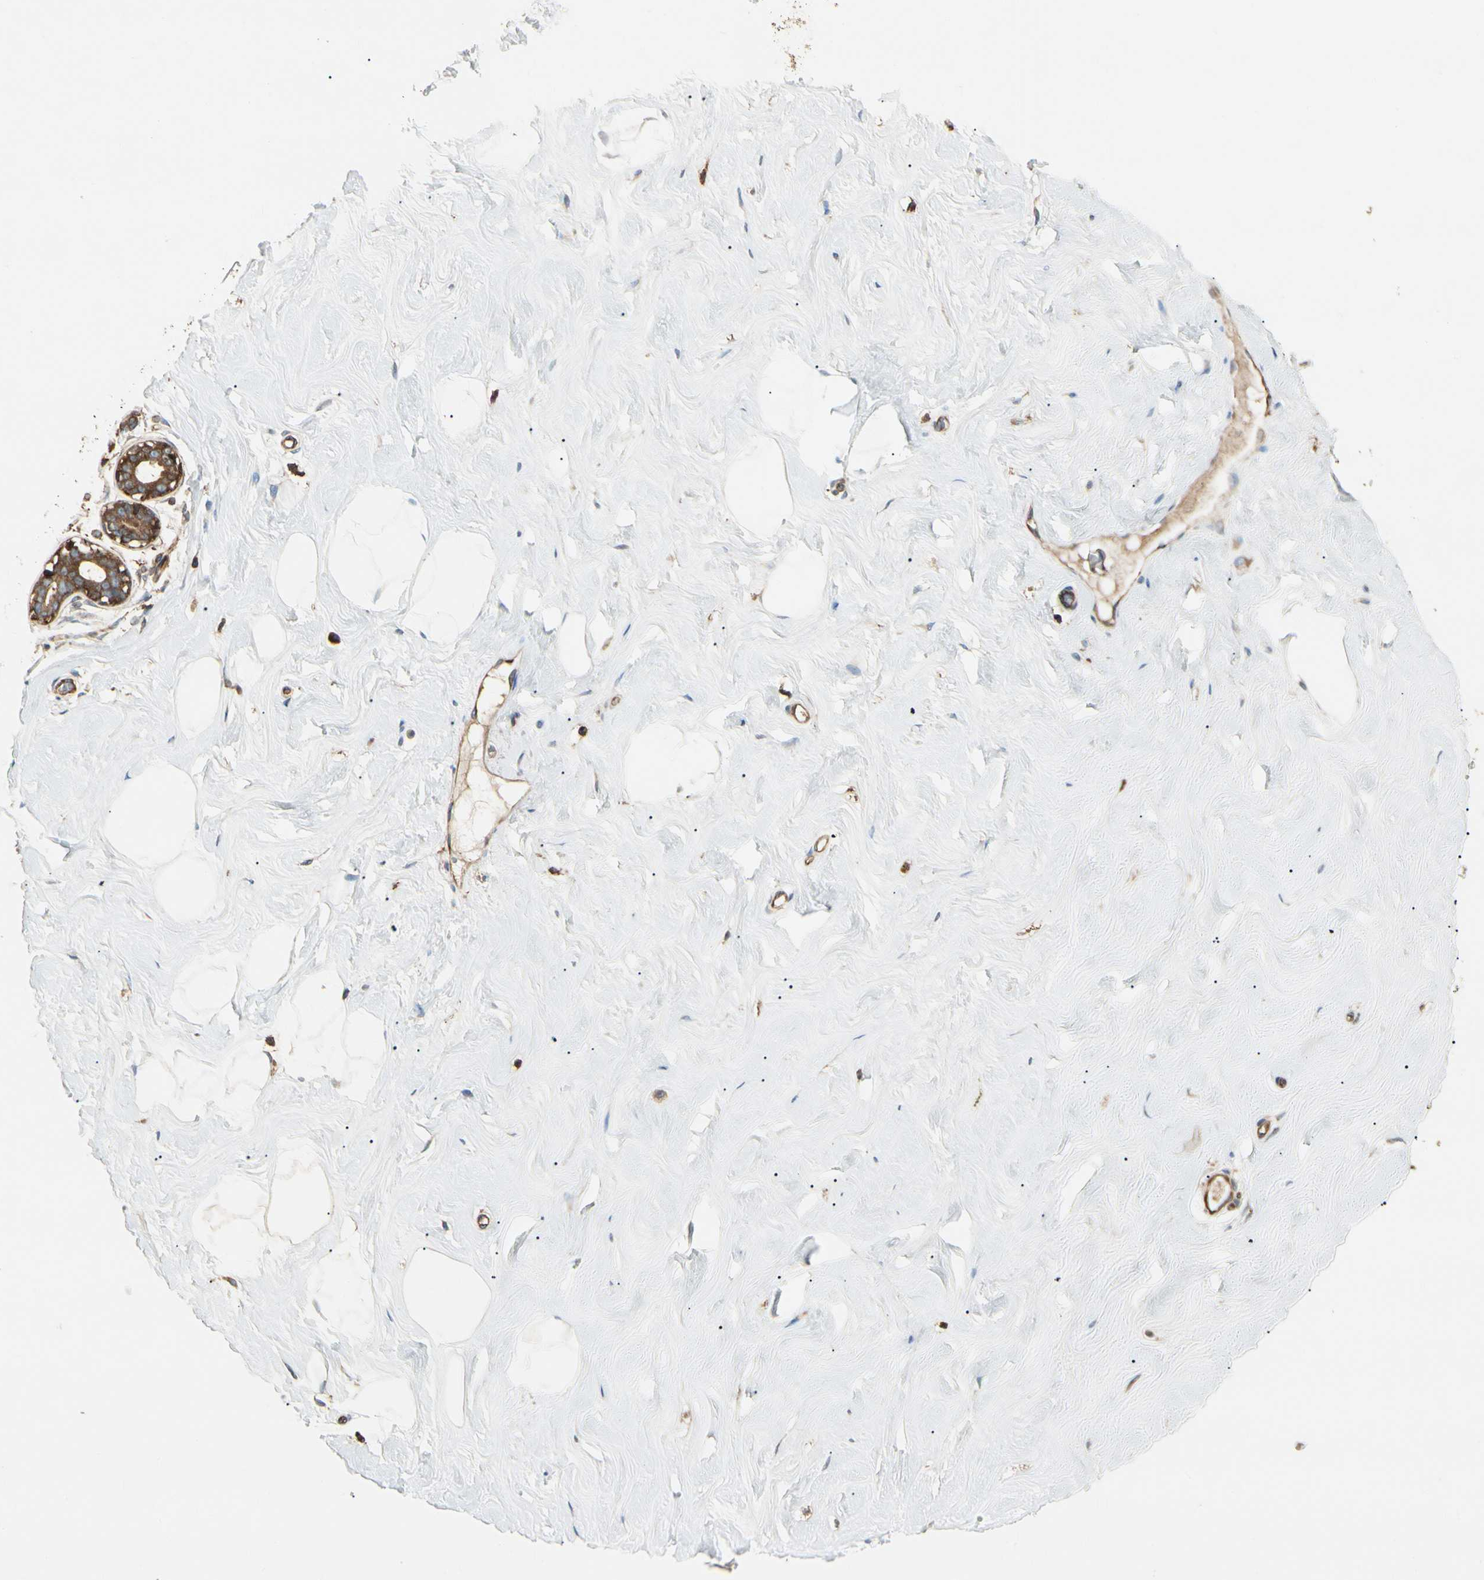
{"staining": {"intensity": "weak", "quantity": ">75%", "location": "cytoplasmic/membranous"}, "tissue": "breast", "cell_type": "Adipocytes", "image_type": "normal", "snomed": [{"axis": "morphology", "description": "Normal tissue, NOS"}, {"axis": "topography", "description": "Breast"}], "caption": "An immunohistochemistry (IHC) photomicrograph of normal tissue is shown. Protein staining in brown shows weak cytoplasmic/membranous positivity in breast within adipocytes. (Brightfield microscopy of DAB IHC at high magnification).", "gene": "ARPC2", "patient": {"sex": "female", "age": 23}}